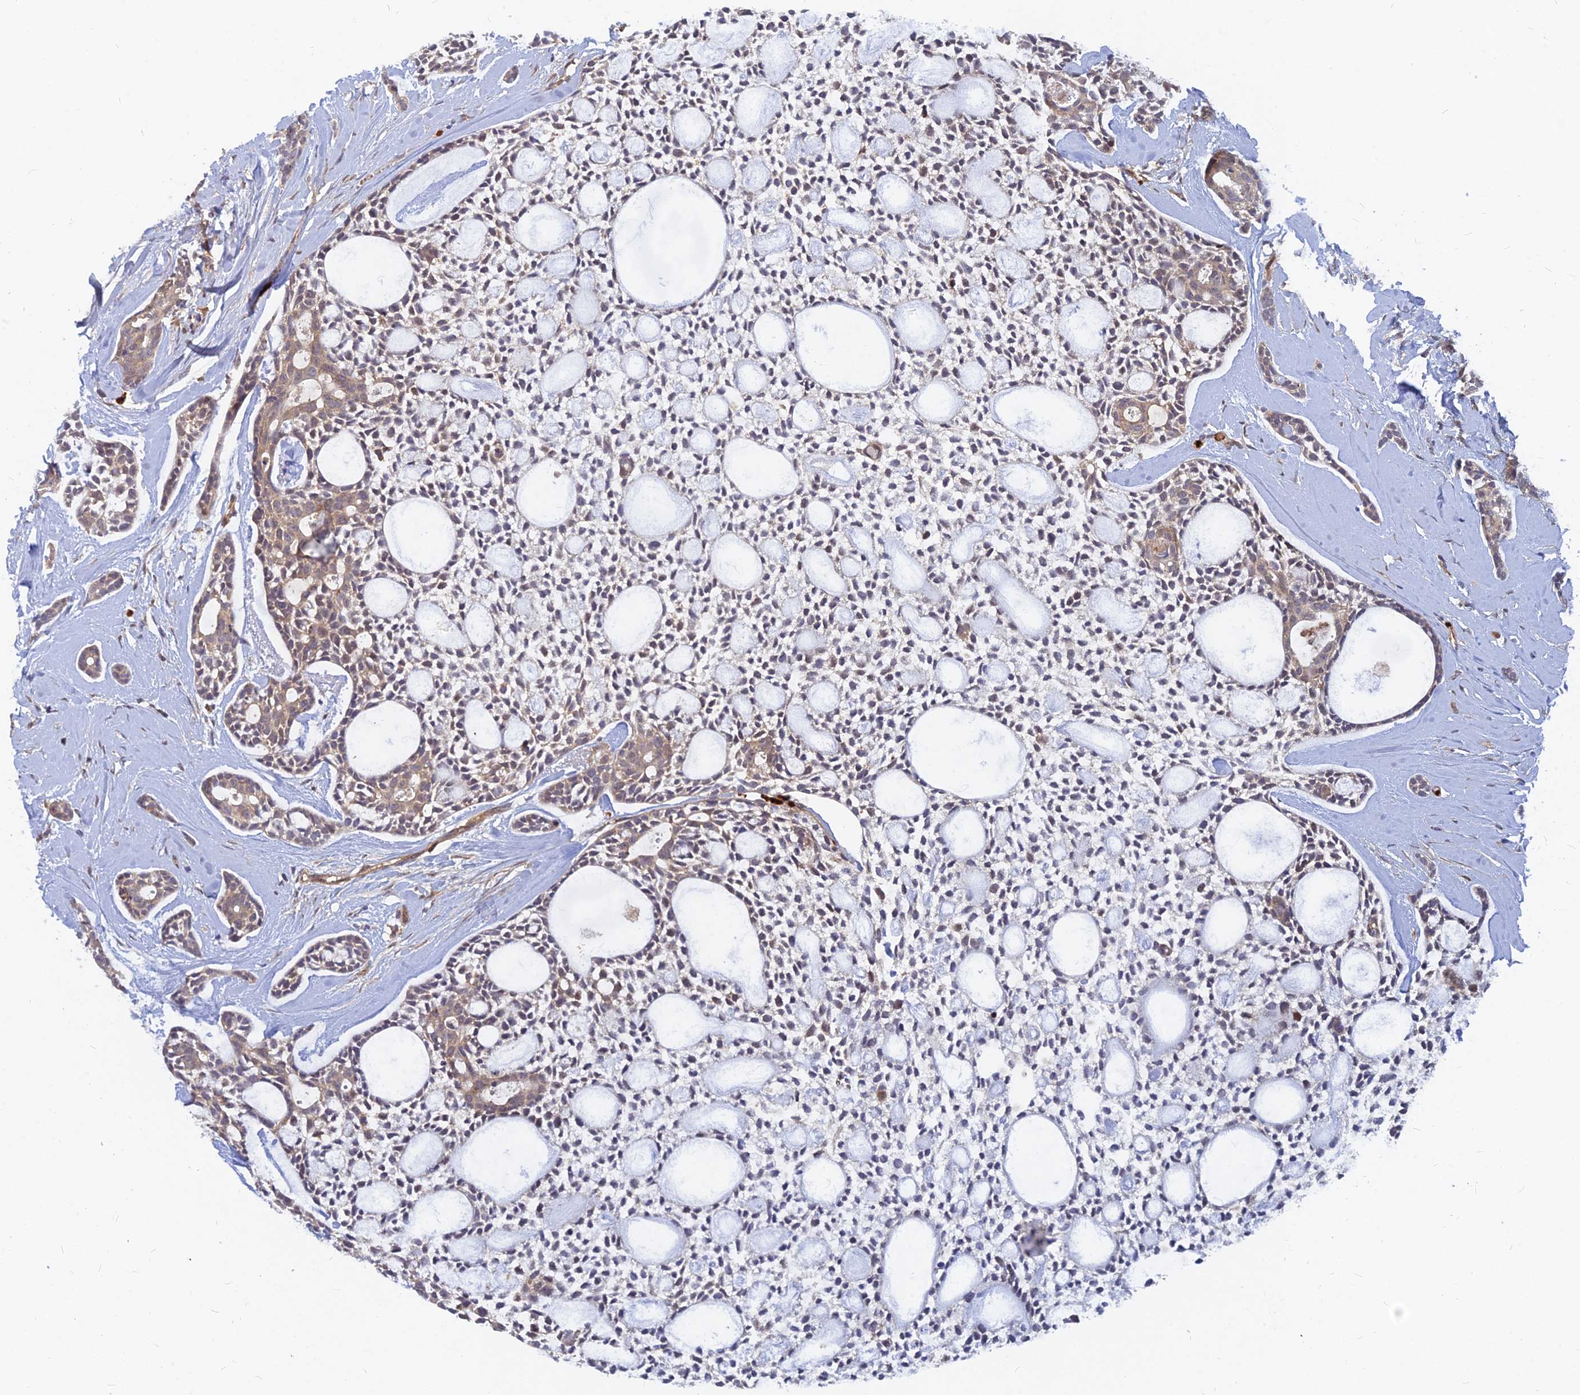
{"staining": {"intensity": "weak", "quantity": "25%-75%", "location": "cytoplasmic/membranous"}, "tissue": "head and neck cancer", "cell_type": "Tumor cells", "image_type": "cancer", "snomed": [{"axis": "morphology", "description": "Adenocarcinoma, NOS"}, {"axis": "topography", "description": "Subcutis"}, {"axis": "topography", "description": "Head-Neck"}], "caption": "There is low levels of weak cytoplasmic/membranous positivity in tumor cells of head and neck cancer, as demonstrated by immunohistochemical staining (brown color).", "gene": "ARL2BP", "patient": {"sex": "female", "age": 73}}